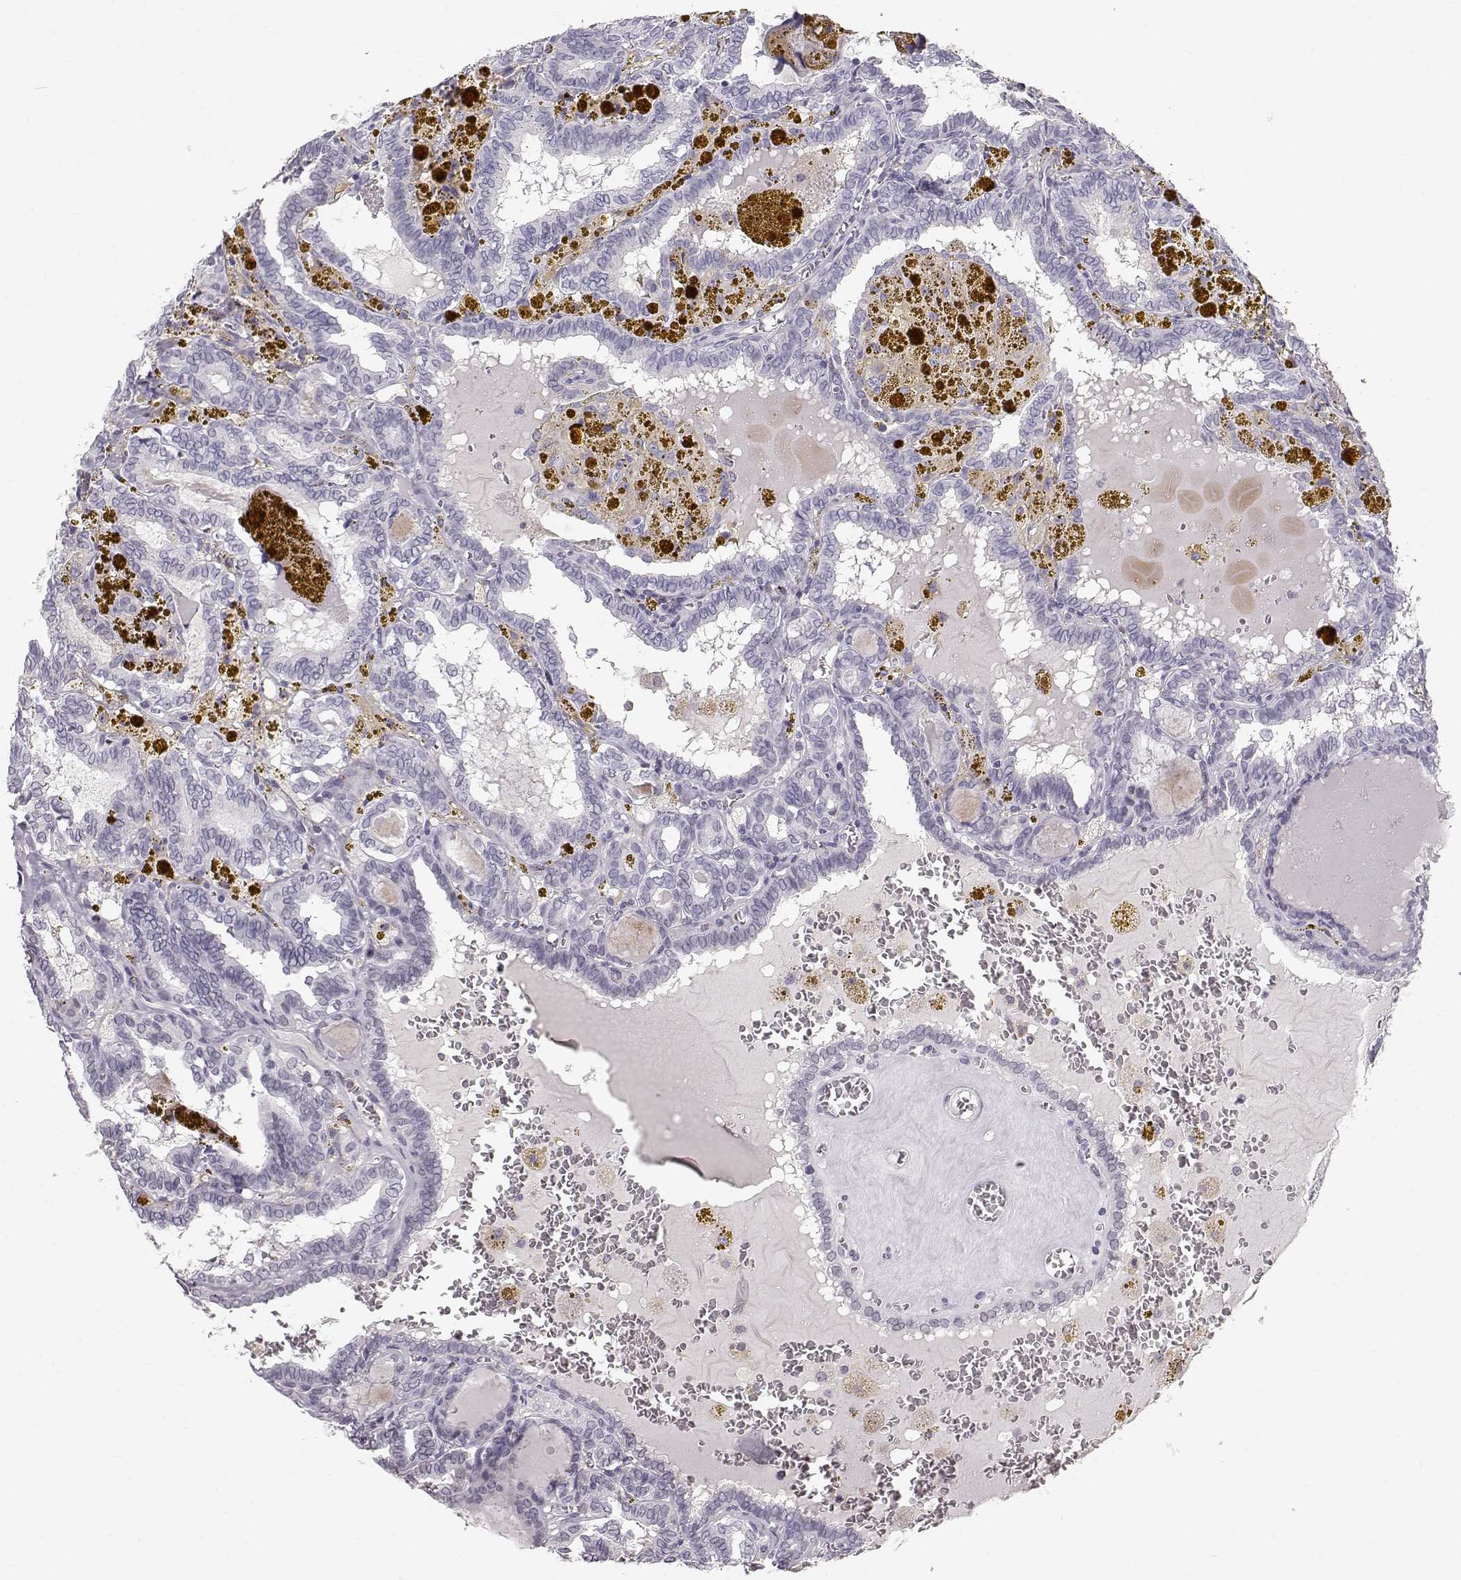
{"staining": {"intensity": "negative", "quantity": "none", "location": "none"}, "tissue": "thyroid cancer", "cell_type": "Tumor cells", "image_type": "cancer", "snomed": [{"axis": "morphology", "description": "Papillary adenocarcinoma, NOS"}, {"axis": "topography", "description": "Thyroid gland"}], "caption": "High magnification brightfield microscopy of thyroid cancer (papillary adenocarcinoma) stained with DAB (3,3'-diaminobenzidine) (brown) and counterstained with hematoxylin (blue): tumor cells show no significant positivity.", "gene": "POU1F1", "patient": {"sex": "female", "age": 39}}